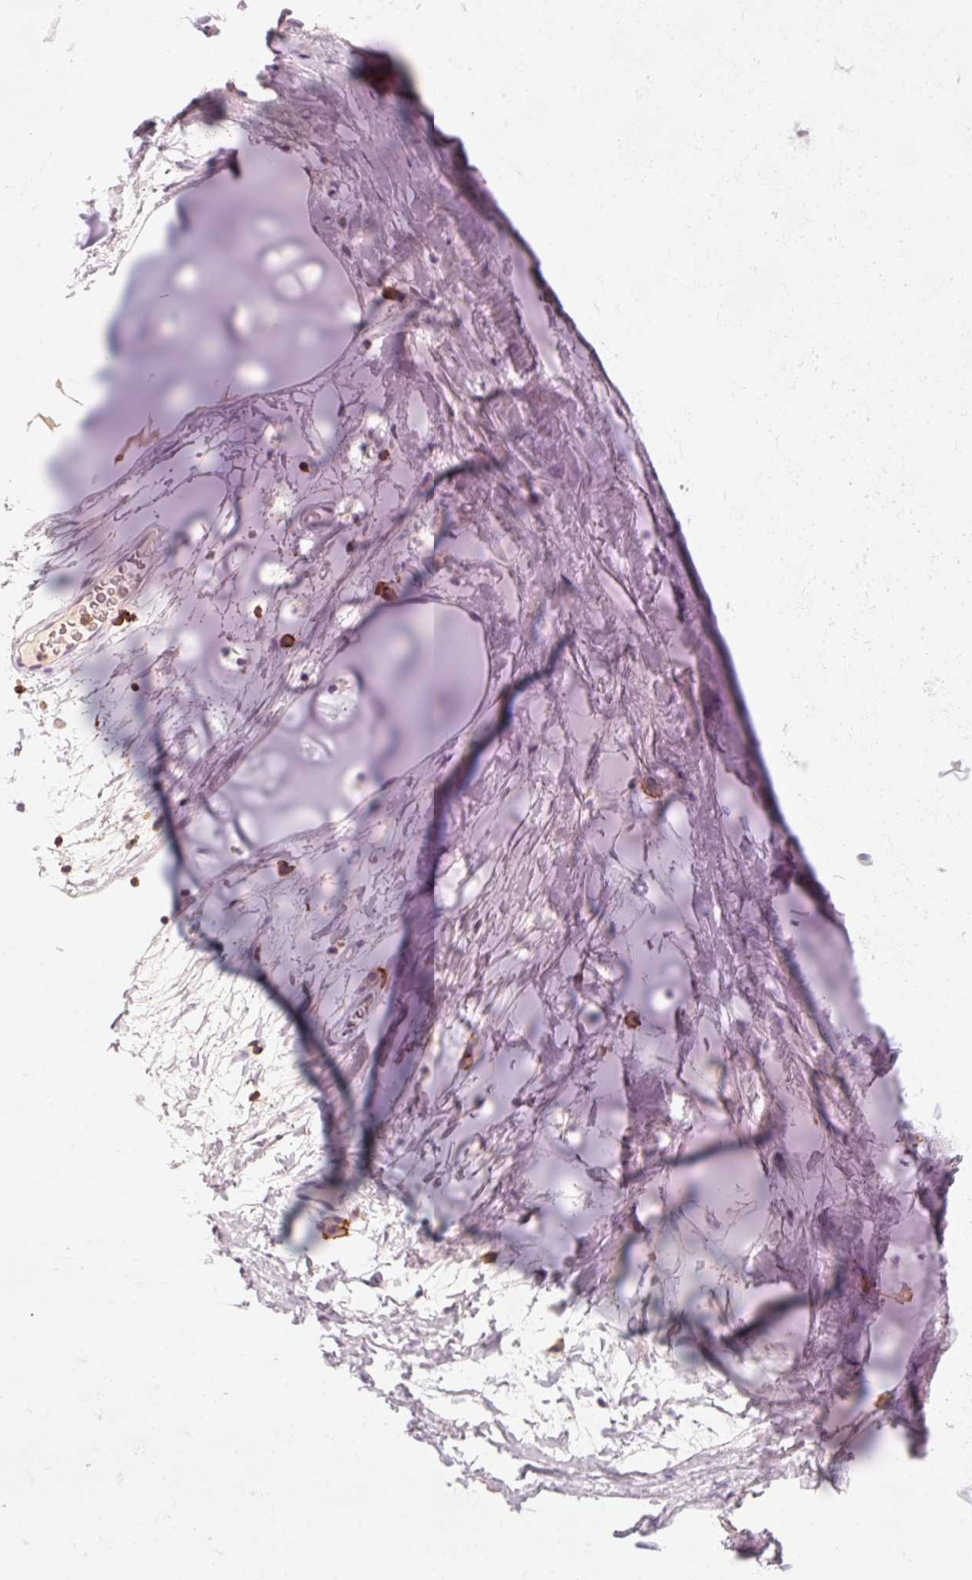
{"staining": {"intensity": "negative", "quantity": "none", "location": "none"}, "tissue": "adipose tissue", "cell_type": "Adipocytes", "image_type": "normal", "snomed": [{"axis": "morphology", "description": "Normal tissue, NOS"}, {"axis": "topography", "description": "Cartilage tissue"}, {"axis": "topography", "description": "Bronchus"}], "caption": "IHC histopathology image of unremarkable adipose tissue: human adipose tissue stained with DAB exhibits no significant protein expression in adipocytes.", "gene": "OR8K1", "patient": {"sex": "male", "age": 58}}